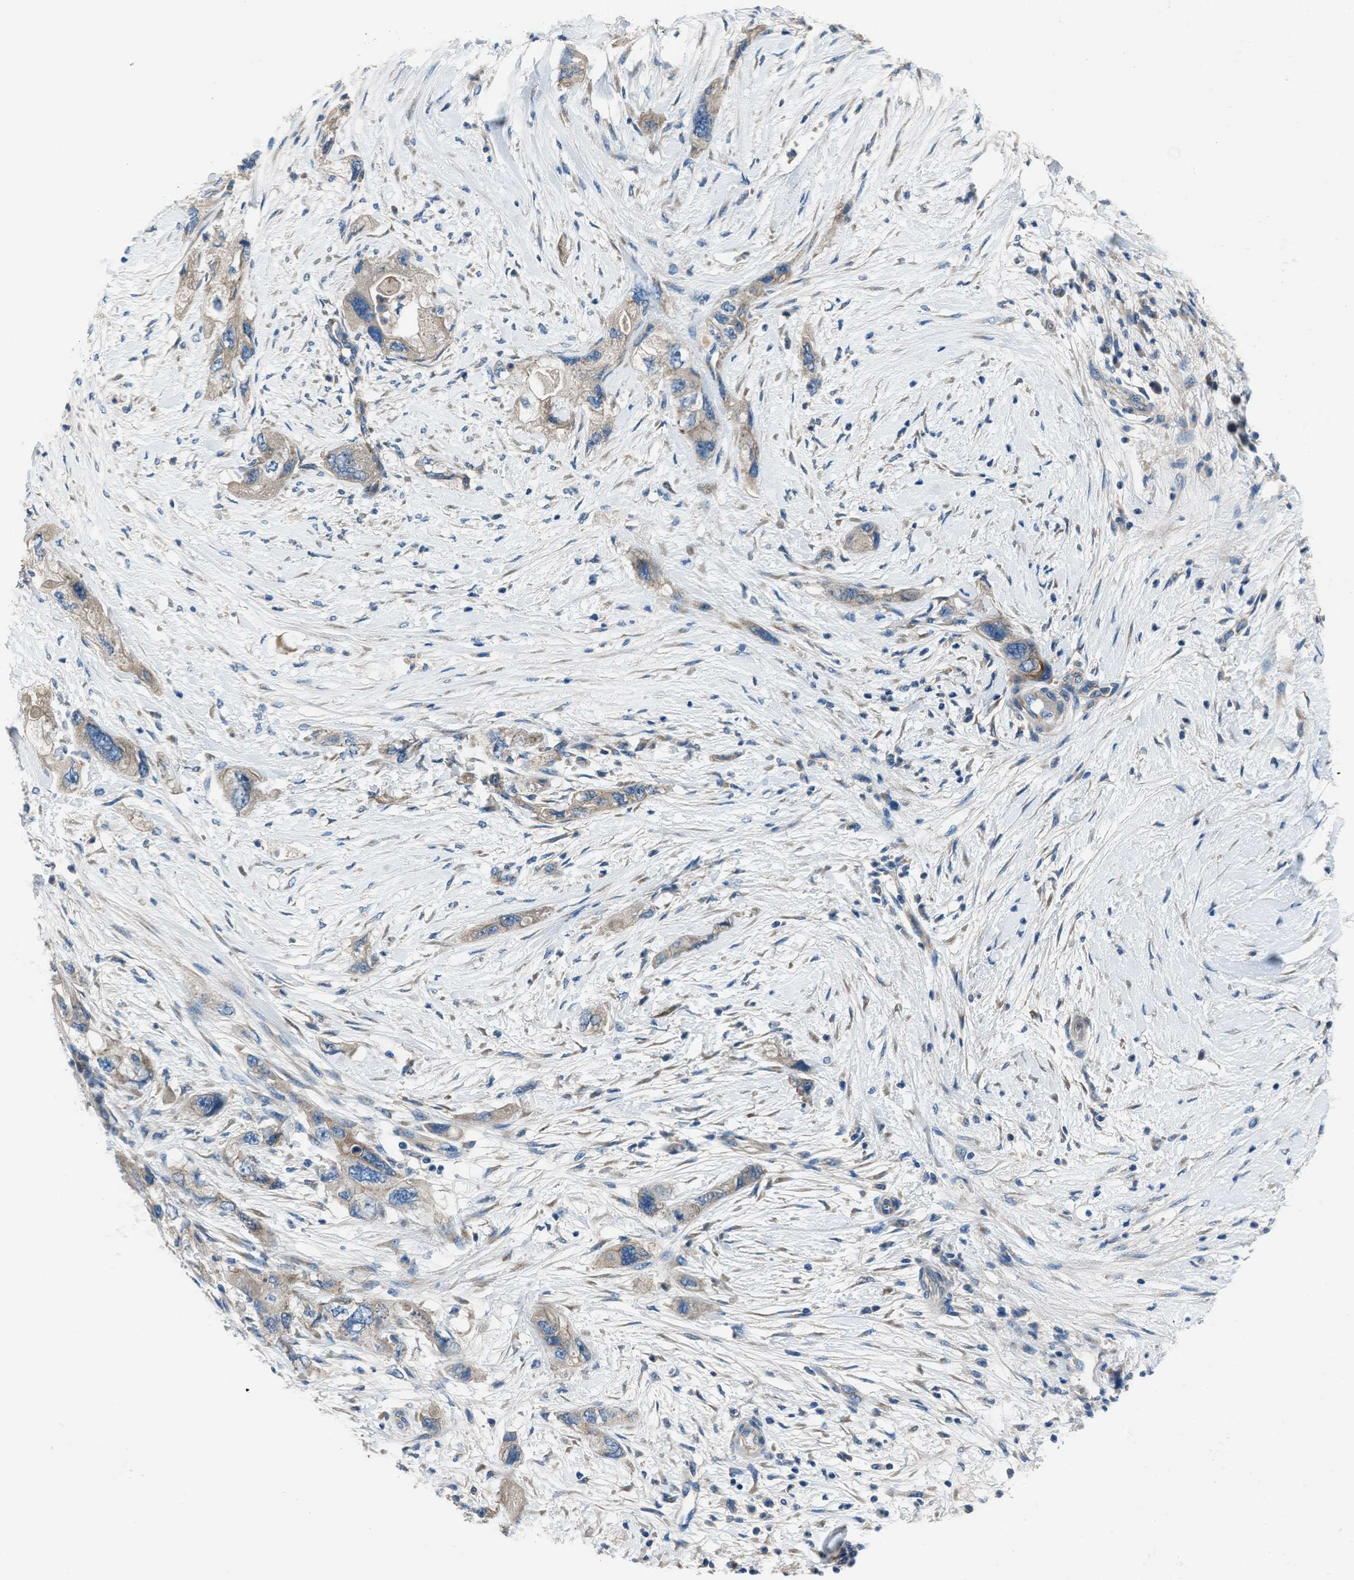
{"staining": {"intensity": "weak", "quantity": "25%-75%", "location": "cytoplasmic/membranous"}, "tissue": "pancreatic cancer", "cell_type": "Tumor cells", "image_type": "cancer", "snomed": [{"axis": "morphology", "description": "Adenocarcinoma, NOS"}, {"axis": "topography", "description": "Pancreas"}], "caption": "IHC photomicrograph of neoplastic tissue: human pancreatic cancer stained using immunohistochemistry (IHC) demonstrates low levels of weak protein expression localized specifically in the cytoplasmic/membranous of tumor cells, appearing as a cytoplasmic/membranous brown color.", "gene": "SLC38A6", "patient": {"sex": "female", "age": 73}}